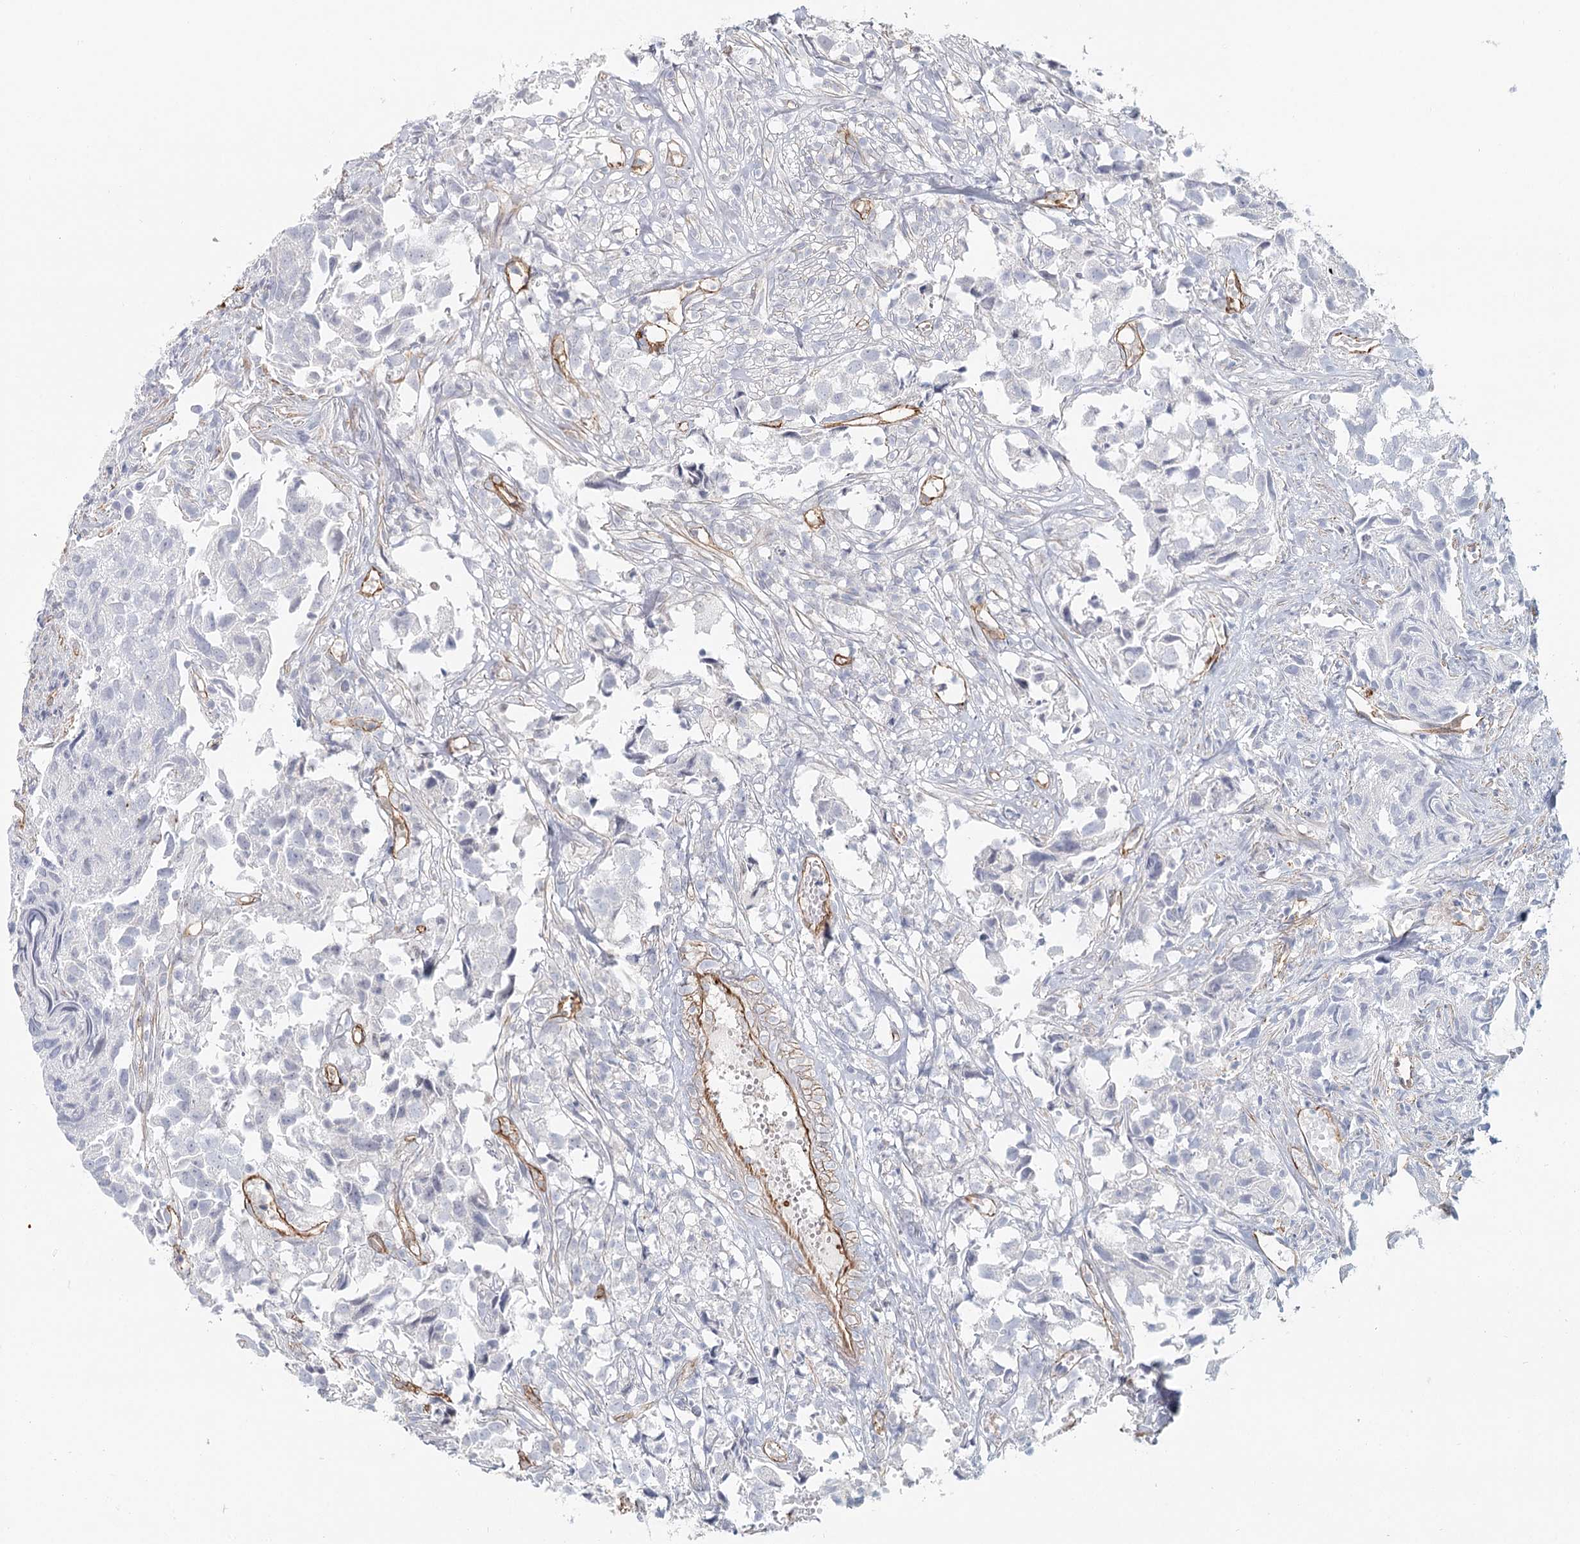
{"staining": {"intensity": "negative", "quantity": "none", "location": "none"}, "tissue": "urothelial cancer", "cell_type": "Tumor cells", "image_type": "cancer", "snomed": [{"axis": "morphology", "description": "Urothelial carcinoma, High grade"}, {"axis": "topography", "description": "Urinary bladder"}], "caption": "Immunohistochemical staining of human urothelial cancer shows no significant positivity in tumor cells. Brightfield microscopy of IHC stained with DAB (3,3'-diaminobenzidine) (brown) and hematoxylin (blue), captured at high magnification.", "gene": "ZFYVE28", "patient": {"sex": "female", "age": 75}}